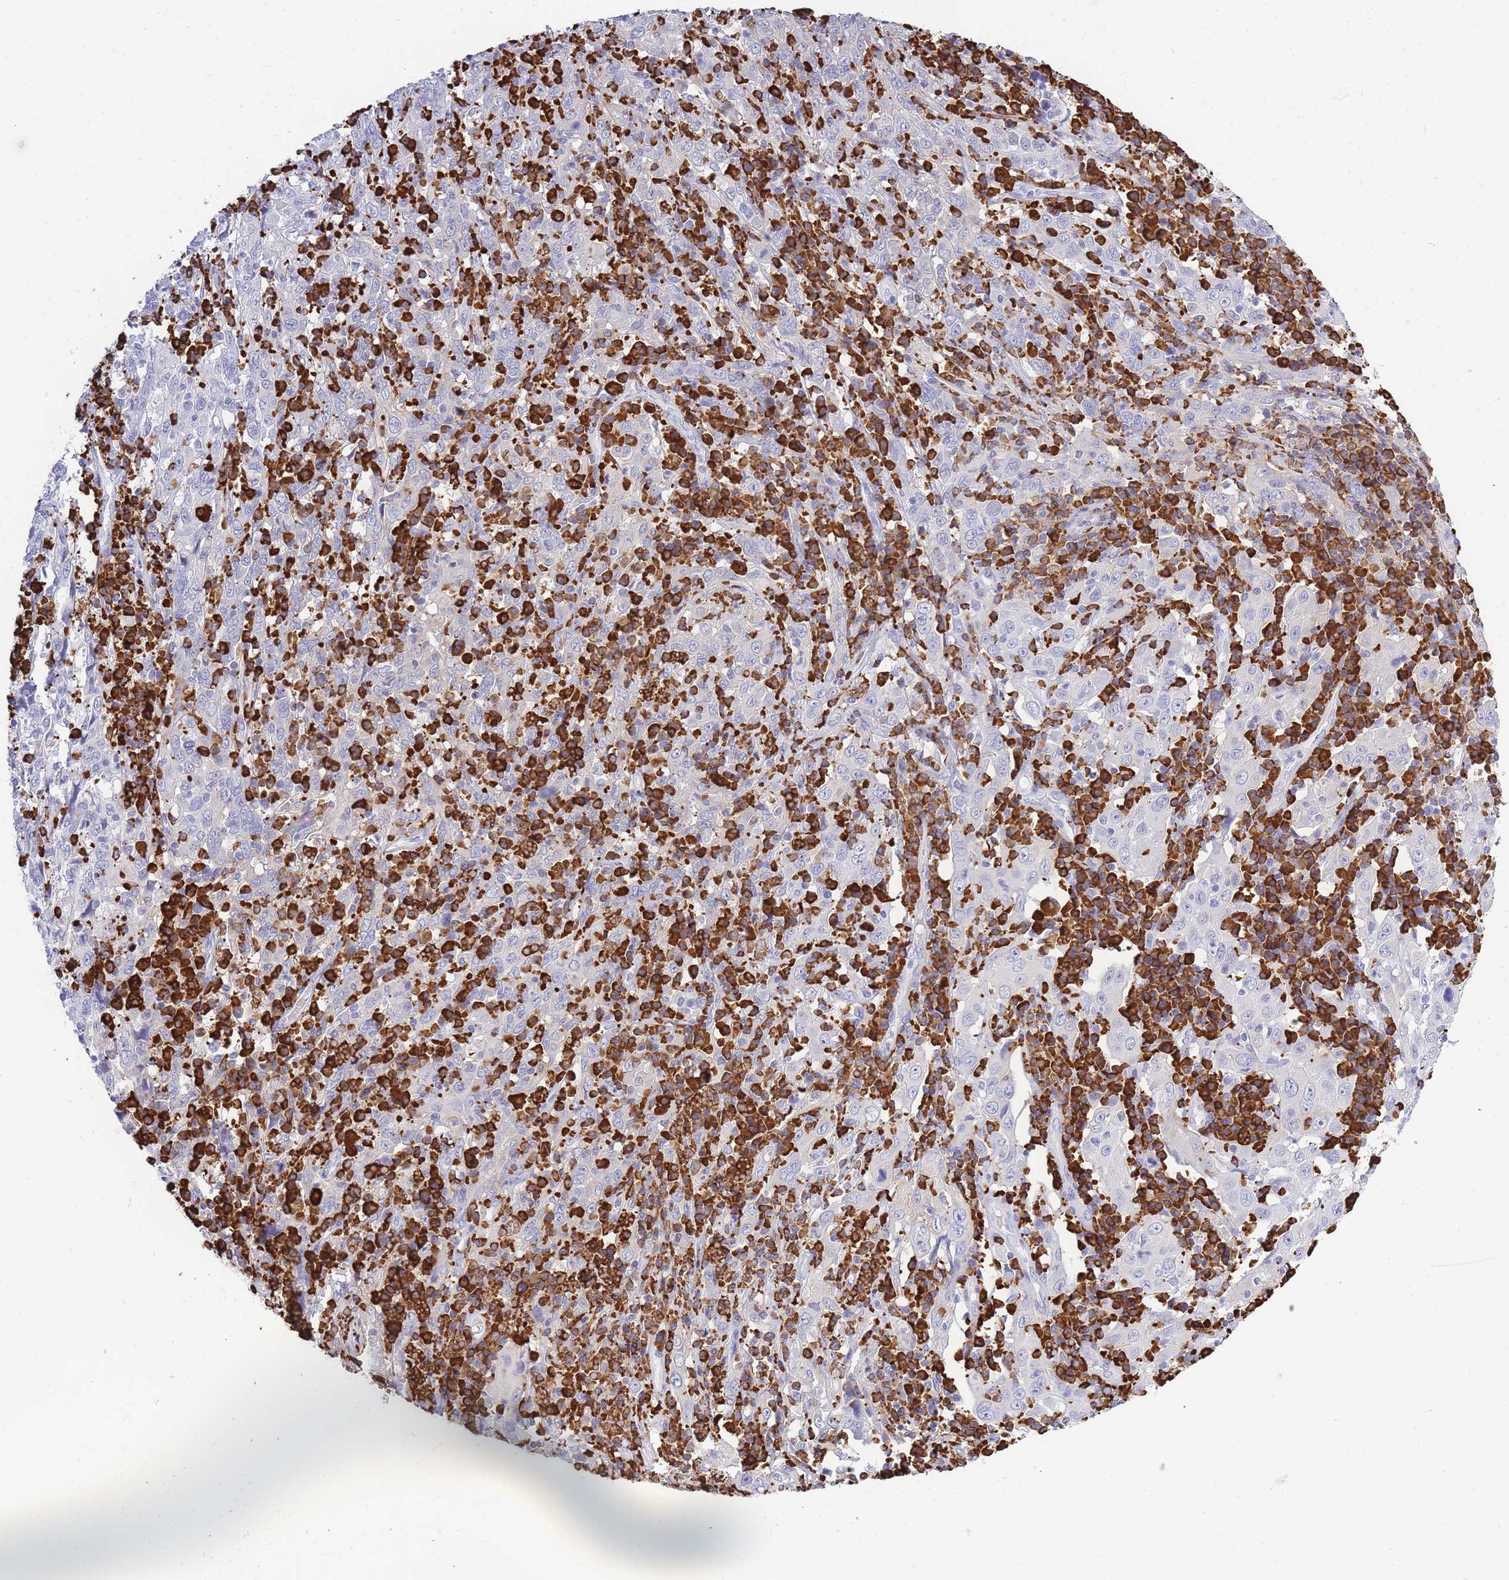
{"staining": {"intensity": "negative", "quantity": "none", "location": "none"}, "tissue": "cervical cancer", "cell_type": "Tumor cells", "image_type": "cancer", "snomed": [{"axis": "morphology", "description": "Squamous cell carcinoma, NOS"}, {"axis": "topography", "description": "Cervix"}], "caption": "This is an immunohistochemistry (IHC) micrograph of cervical cancer (squamous cell carcinoma). There is no staining in tumor cells.", "gene": "ZFP62", "patient": {"sex": "female", "age": 46}}